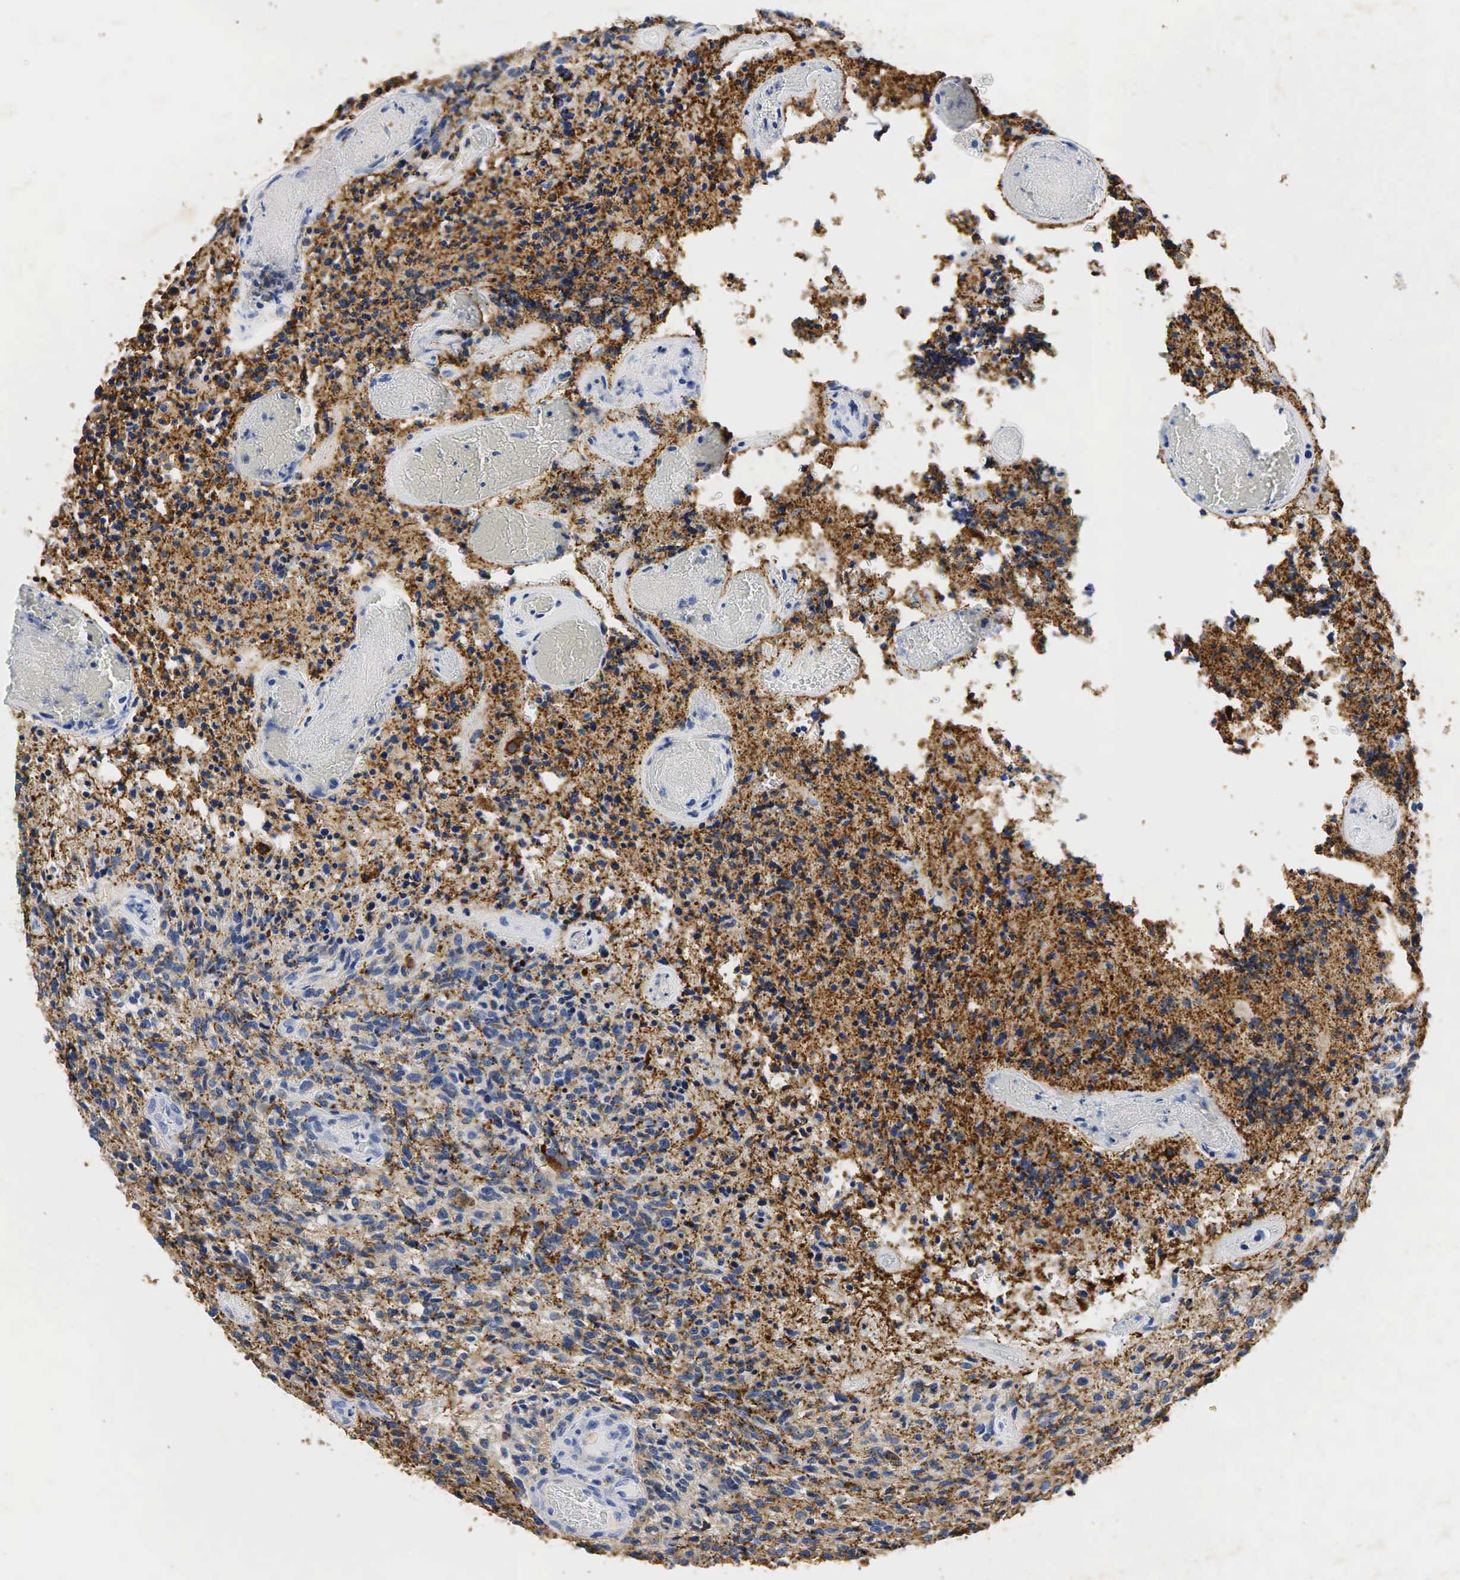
{"staining": {"intensity": "moderate", "quantity": ">75%", "location": "cytoplasmic/membranous"}, "tissue": "glioma", "cell_type": "Tumor cells", "image_type": "cancer", "snomed": [{"axis": "morphology", "description": "Glioma, malignant, High grade"}, {"axis": "topography", "description": "Brain"}], "caption": "Tumor cells show moderate cytoplasmic/membranous positivity in approximately >75% of cells in glioma. Using DAB (brown) and hematoxylin (blue) stains, captured at high magnification using brightfield microscopy.", "gene": "SYP", "patient": {"sex": "male", "age": 36}}